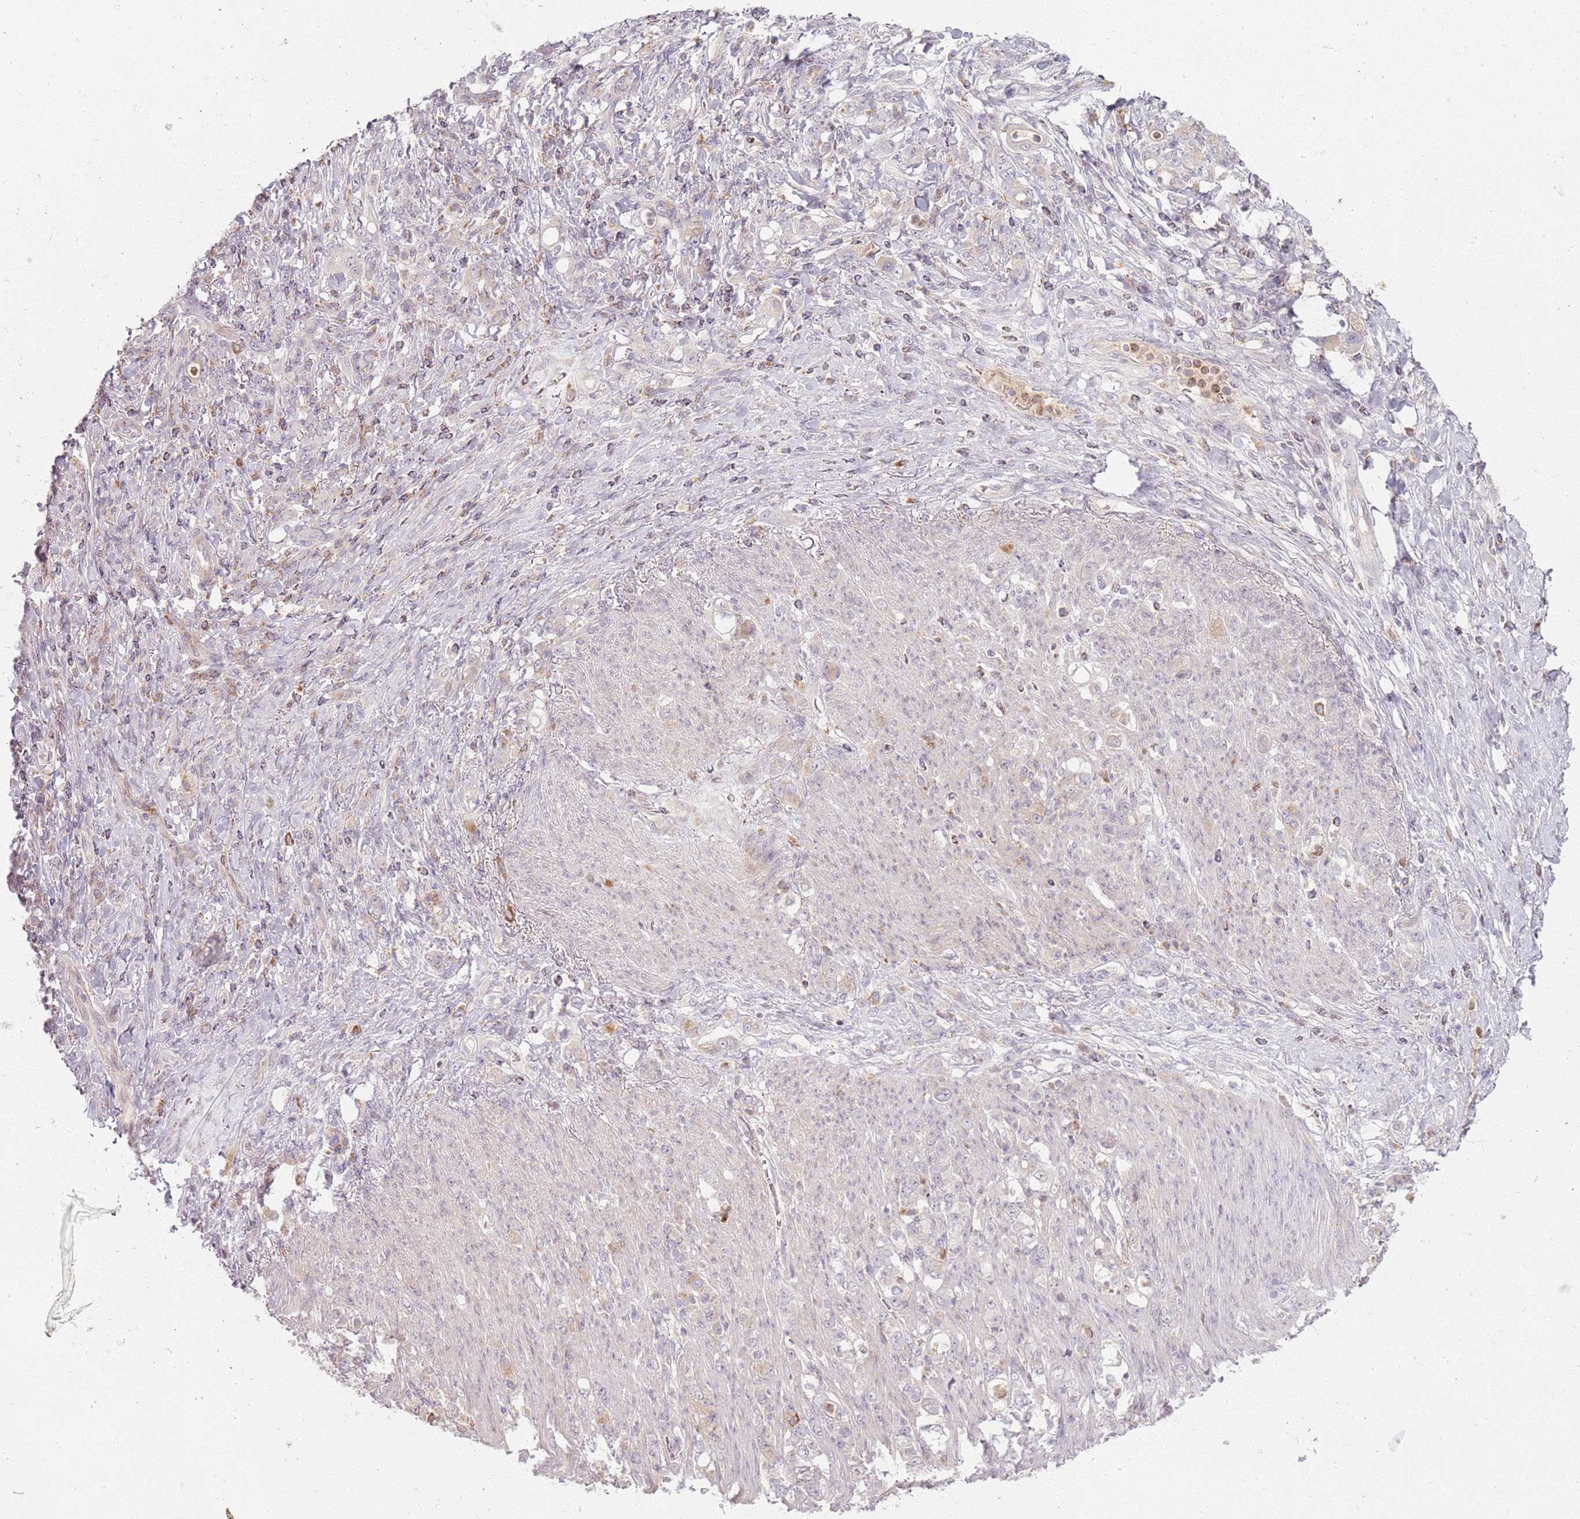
{"staining": {"intensity": "negative", "quantity": "none", "location": "none"}, "tissue": "stomach cancer", "cell_type": "Tumor cells", "image_type": "cancer", "snomed": [{"axis": "morphology", "description": "Normal tissue, NOS"}, {"axis": "morphology", "description": "Adenocarcinoma, NOS"}, {"axis": "topography", "description": "Stomach"}], "caption": "IHC of stomach cancer (adenocarcinoma) demonstrates no positivity in tumor cells.", "gene": "ZDHHC2", "patient": {"sex": "female", "age": 79}}